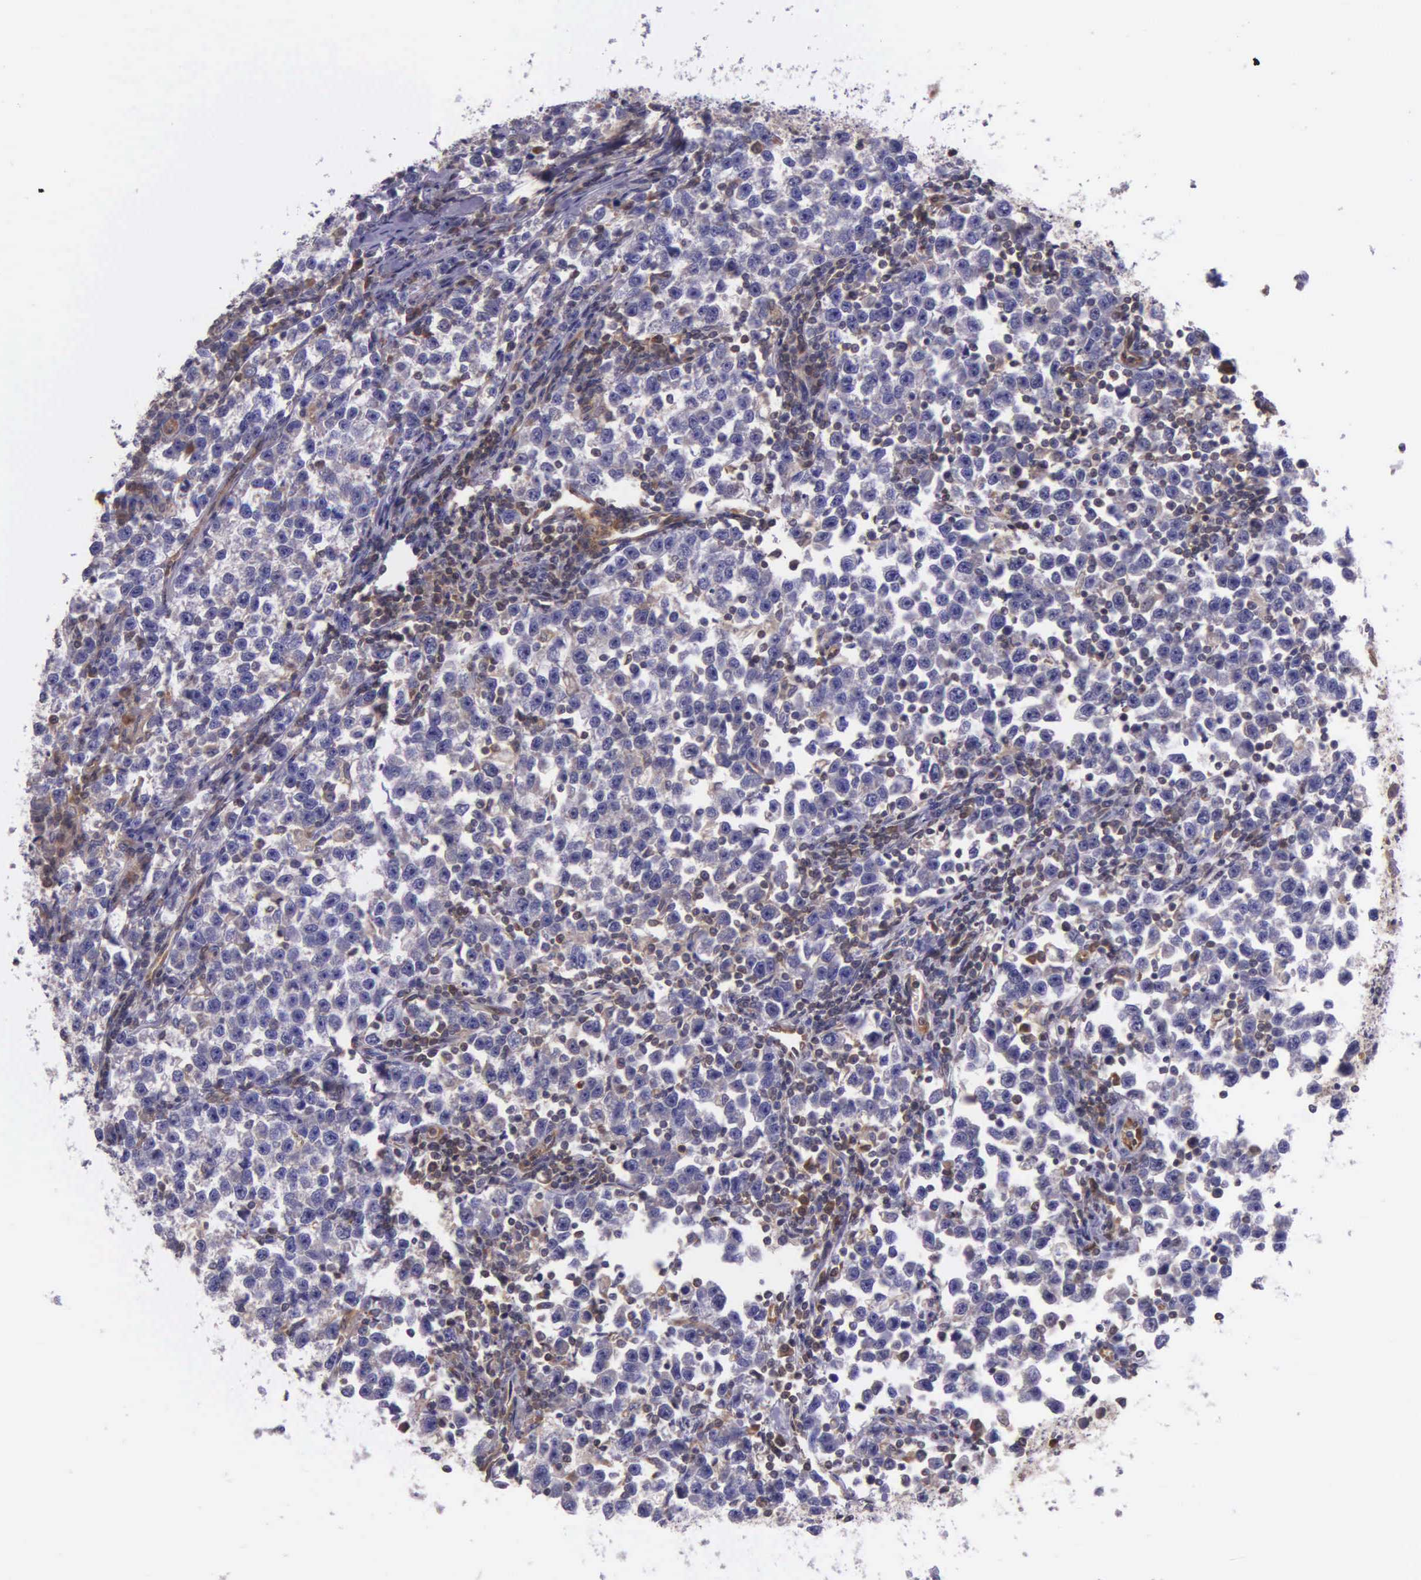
{"staining": {"intensity": "negative", "quantity": "none", "location": "none"}, "tissue": "testis cancer", "cell_type": "Tumor cells", "image_type": "cancer", "snomed": [{"axis": "morphology", "description": "Seminoma, NOS"}, {"axis": "topography", "description": "Testis"}], "caption": "This is a micrograph of IHC staining of seminoma (testis), which shows no expression in tumor cells. (IHC, brightfield microscopy, high magnification).", "gene": "GMPR2", "patient": {"sex": "male", "age": 43}}